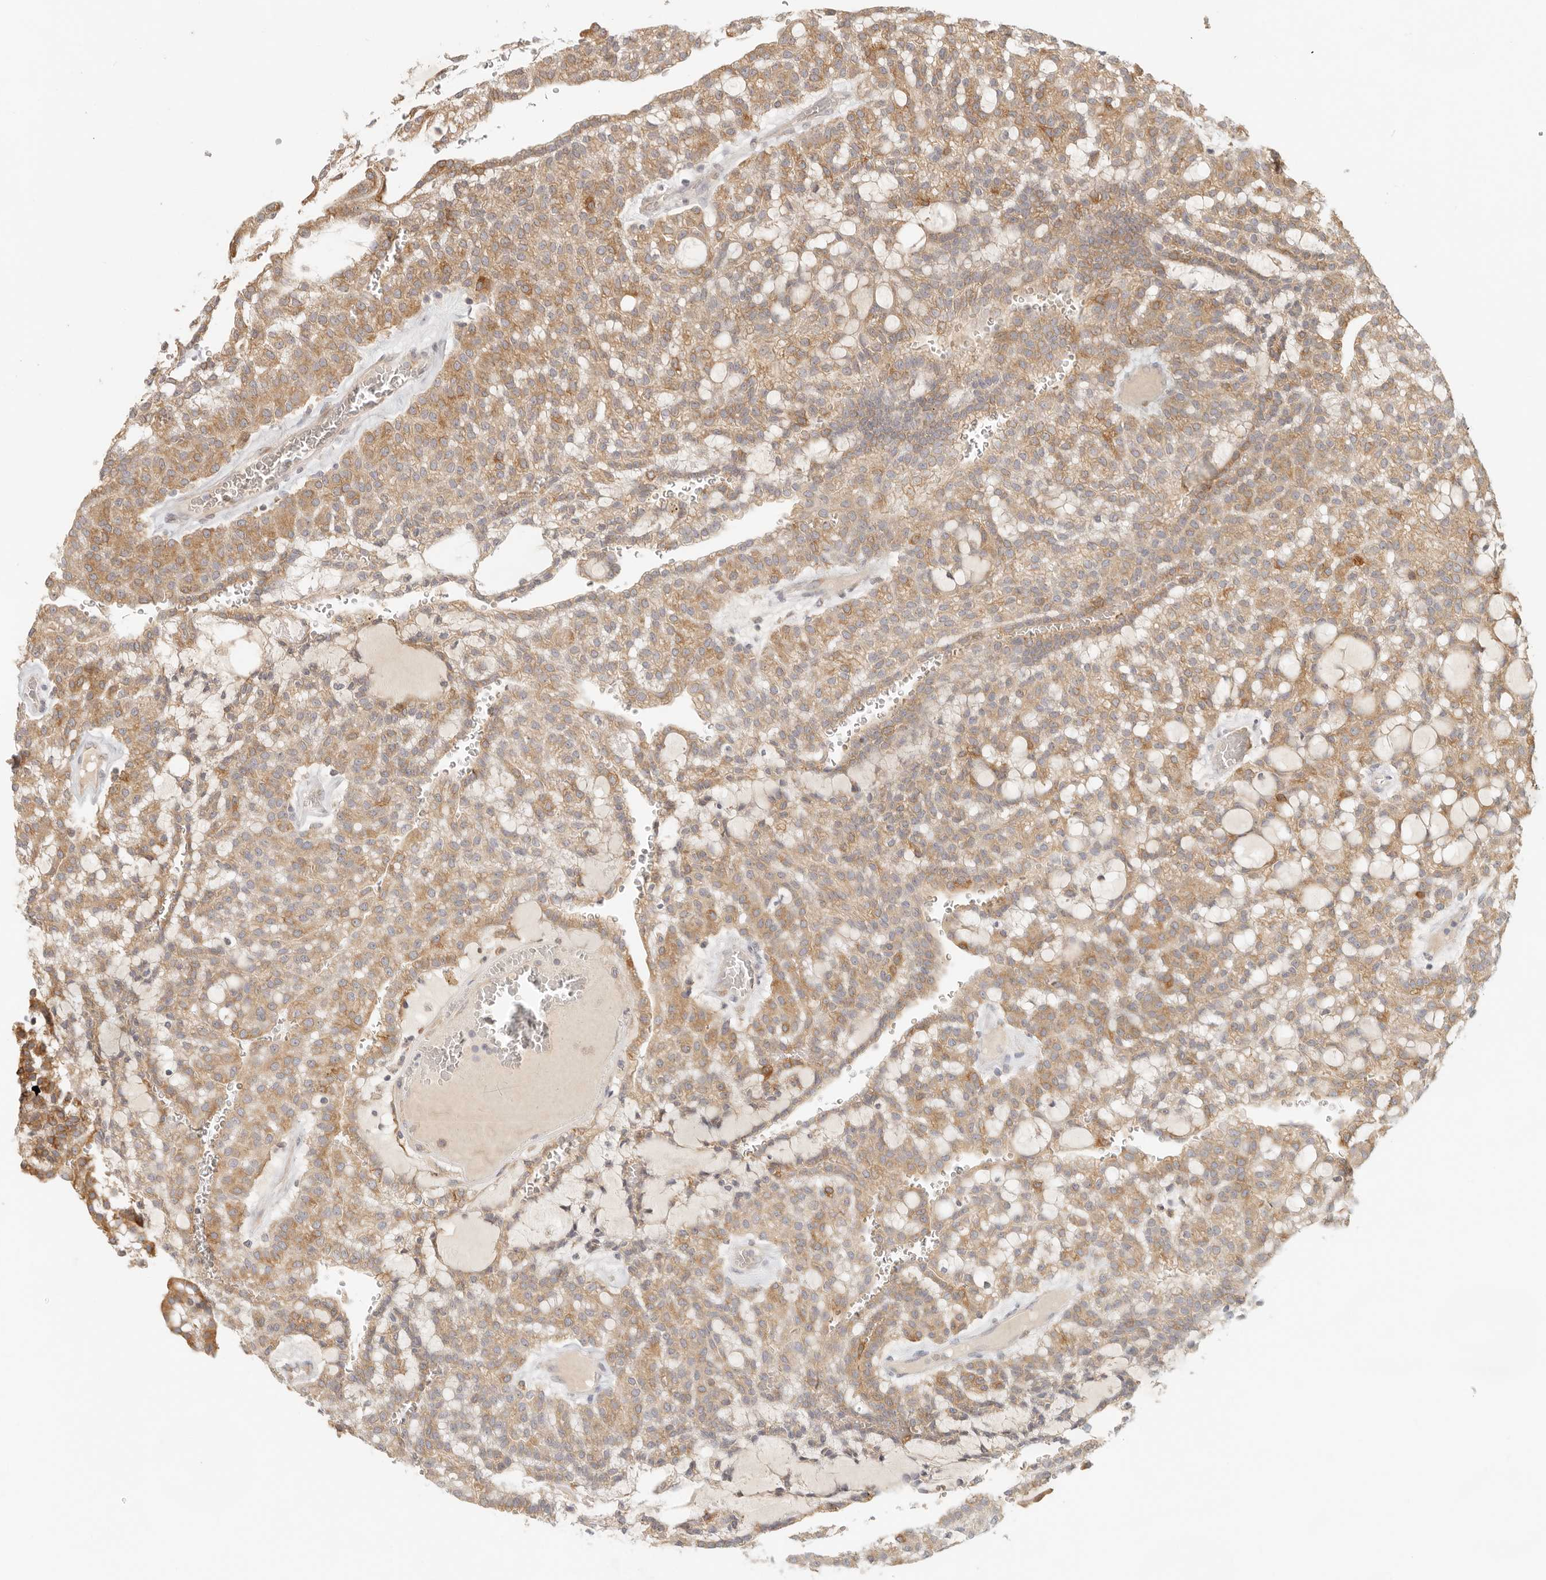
{"staining": {"intensity": "moderate", "quantity": ">75%", "location": "cytoplasmic/membranous"}, "tissue": "renal cancer", "cell_type": "Tumor cells", "image_type": "cancer", "snomed": [{"axis": "morphology", "description": "Adenocarcinoma, NOS"}, {"axis": "topography", "description": "Kidney"}], "caption": "Immunohistochemistry (IHC) (DAB (3,3'-diaminobenzidine)) staining of human adenocarcinoma (renal) demonstrates moderate cytoplasmic/membranous protein expression in about >75% of tumor cells.", "gene": "PABPC4", "patient": {"sex": "male", "age": 63}}